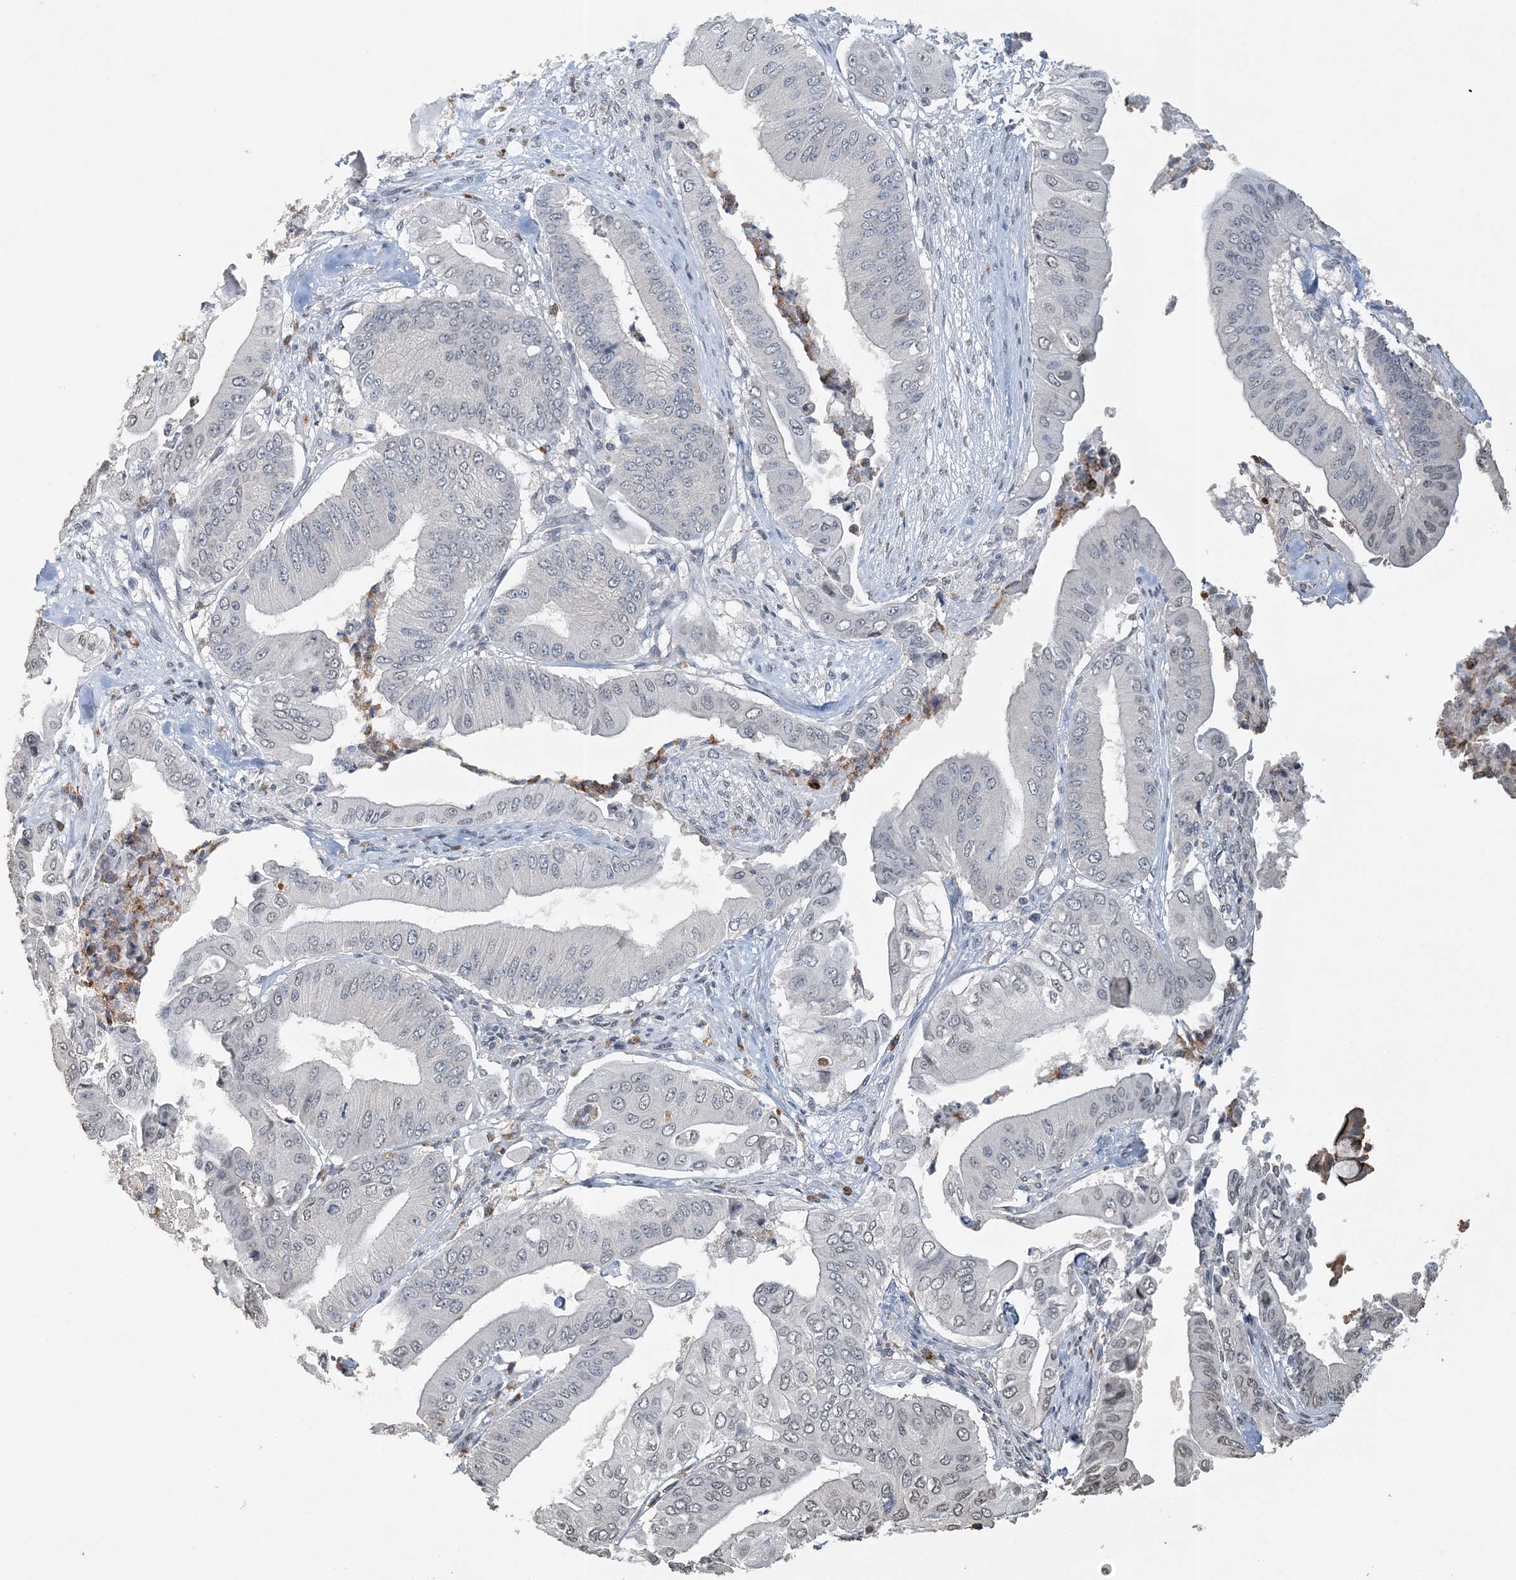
{"staining": {"intensity": "negative", "quantity": "none", "location": "none"}, "tissue": "pancreatic cancer", "cell_type": "Tumor cells", "image_type": "cancer", "snomed": [{"axis": "morphology", "description": "Adenocarcinoma, NOS"}, {"axis": "topography", "description": "Pancreas"}], "caption": "A high-resolution micrograph shows immunohistochemistry staining of pancreatic cancer (adenocarcinoma), which shows no significant staining in tumor cells.", "gene": "FAM110A", "patient": {"sex": "female", "age": 77}}